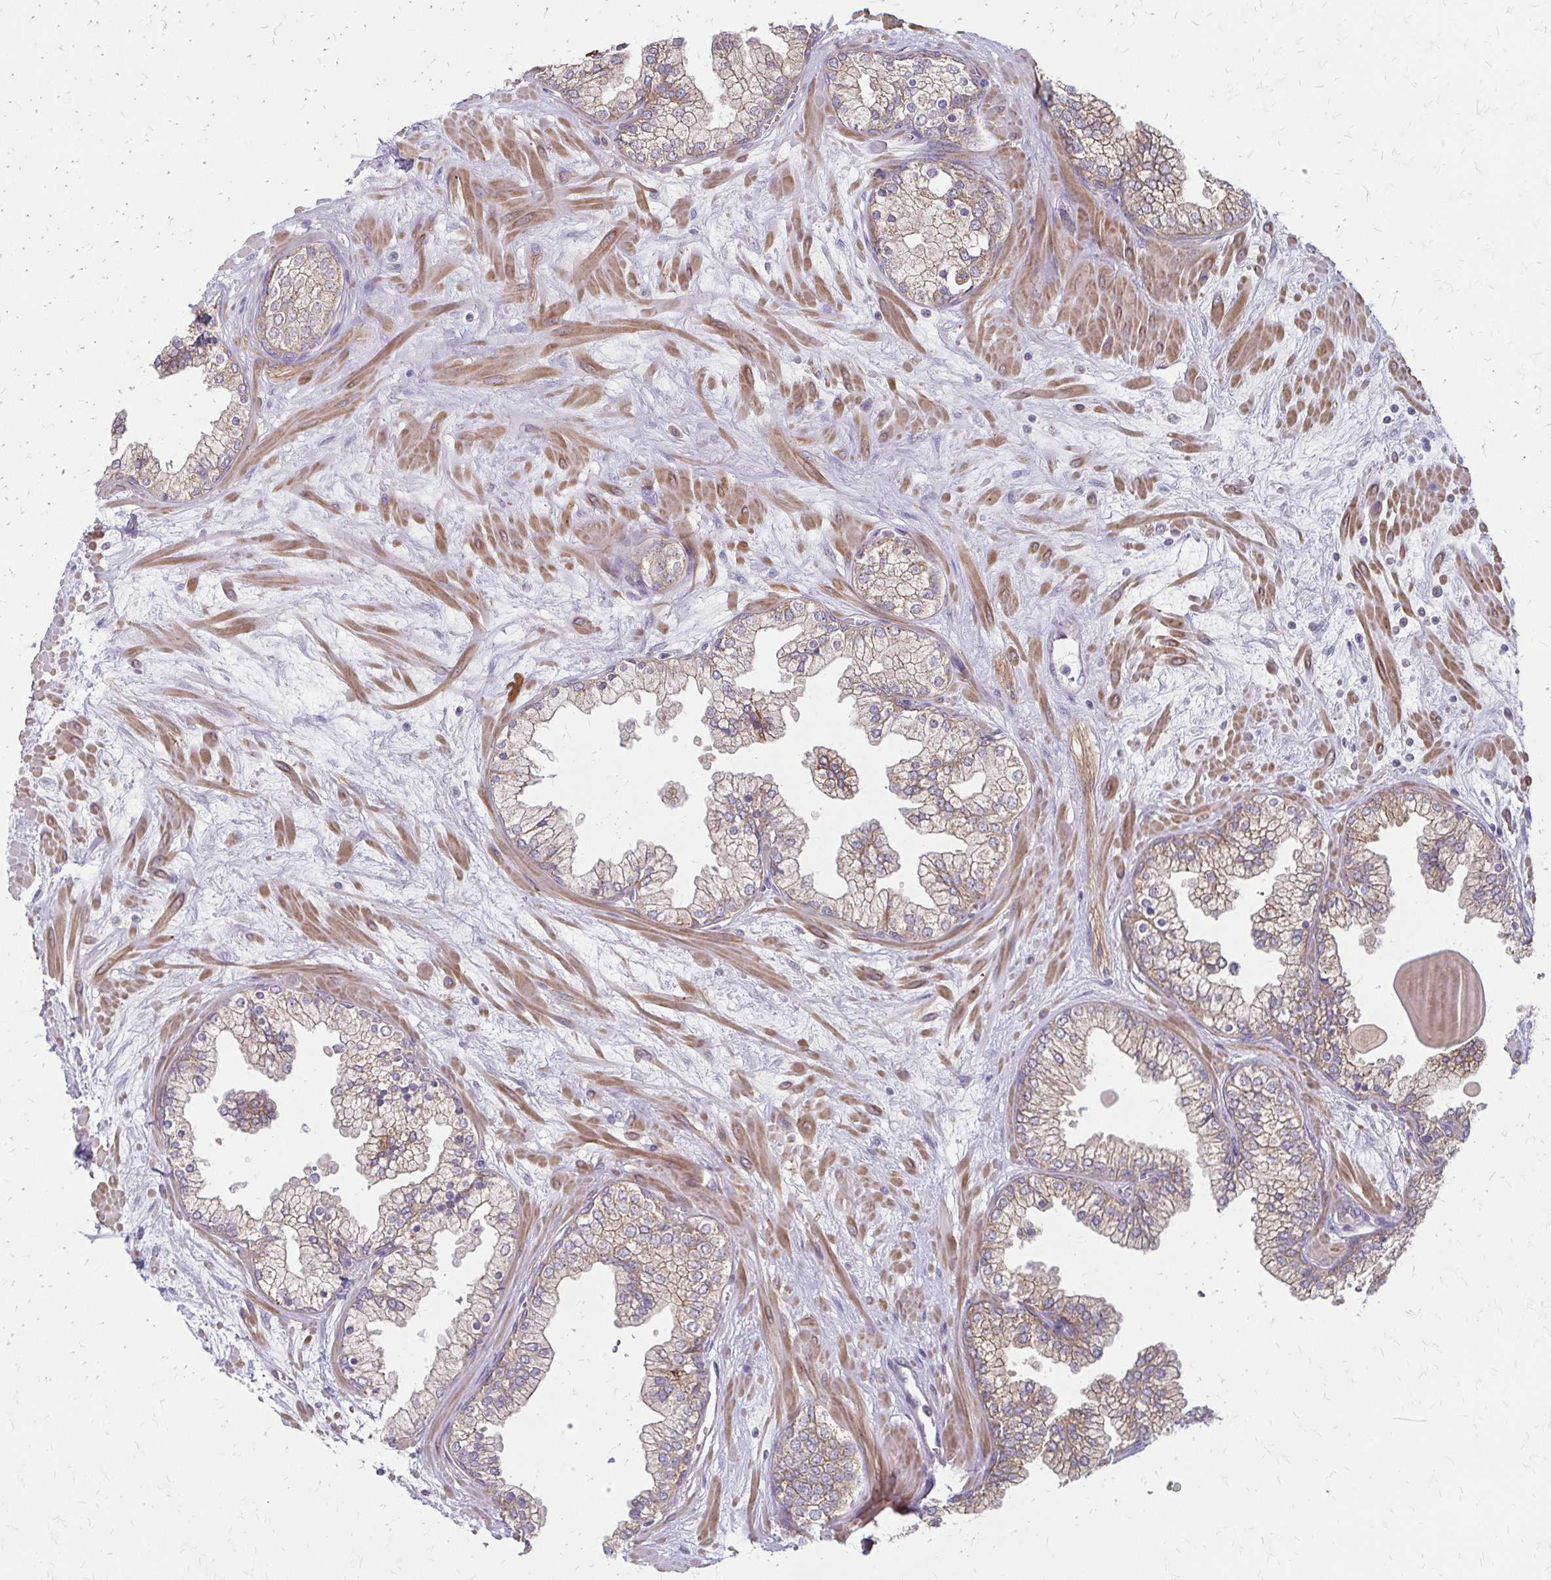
{"staining": {"intensity": "weak", "quantity": ">75%", "location": "cytoplasmic/membranous"}, "tissue": "prostate", "cell_type": "Glandular cells", "image_type": "normal", "snomed": [{"axis": "morphology", "description": "Normal tissue, NOS"}, {"axis": "topography", "description": "Prostate"}, {"axis": "topography", "description": "Peripheral nerve tissue"}], "caption": "Immunohistochemical staining of benign human prostate demonstrates low levels of weak cytoplasmic/membranous staining in approximately >75% of glandular cells.", "gene": "ZNF383", "patient": {"sex": "male", "age": 61}}